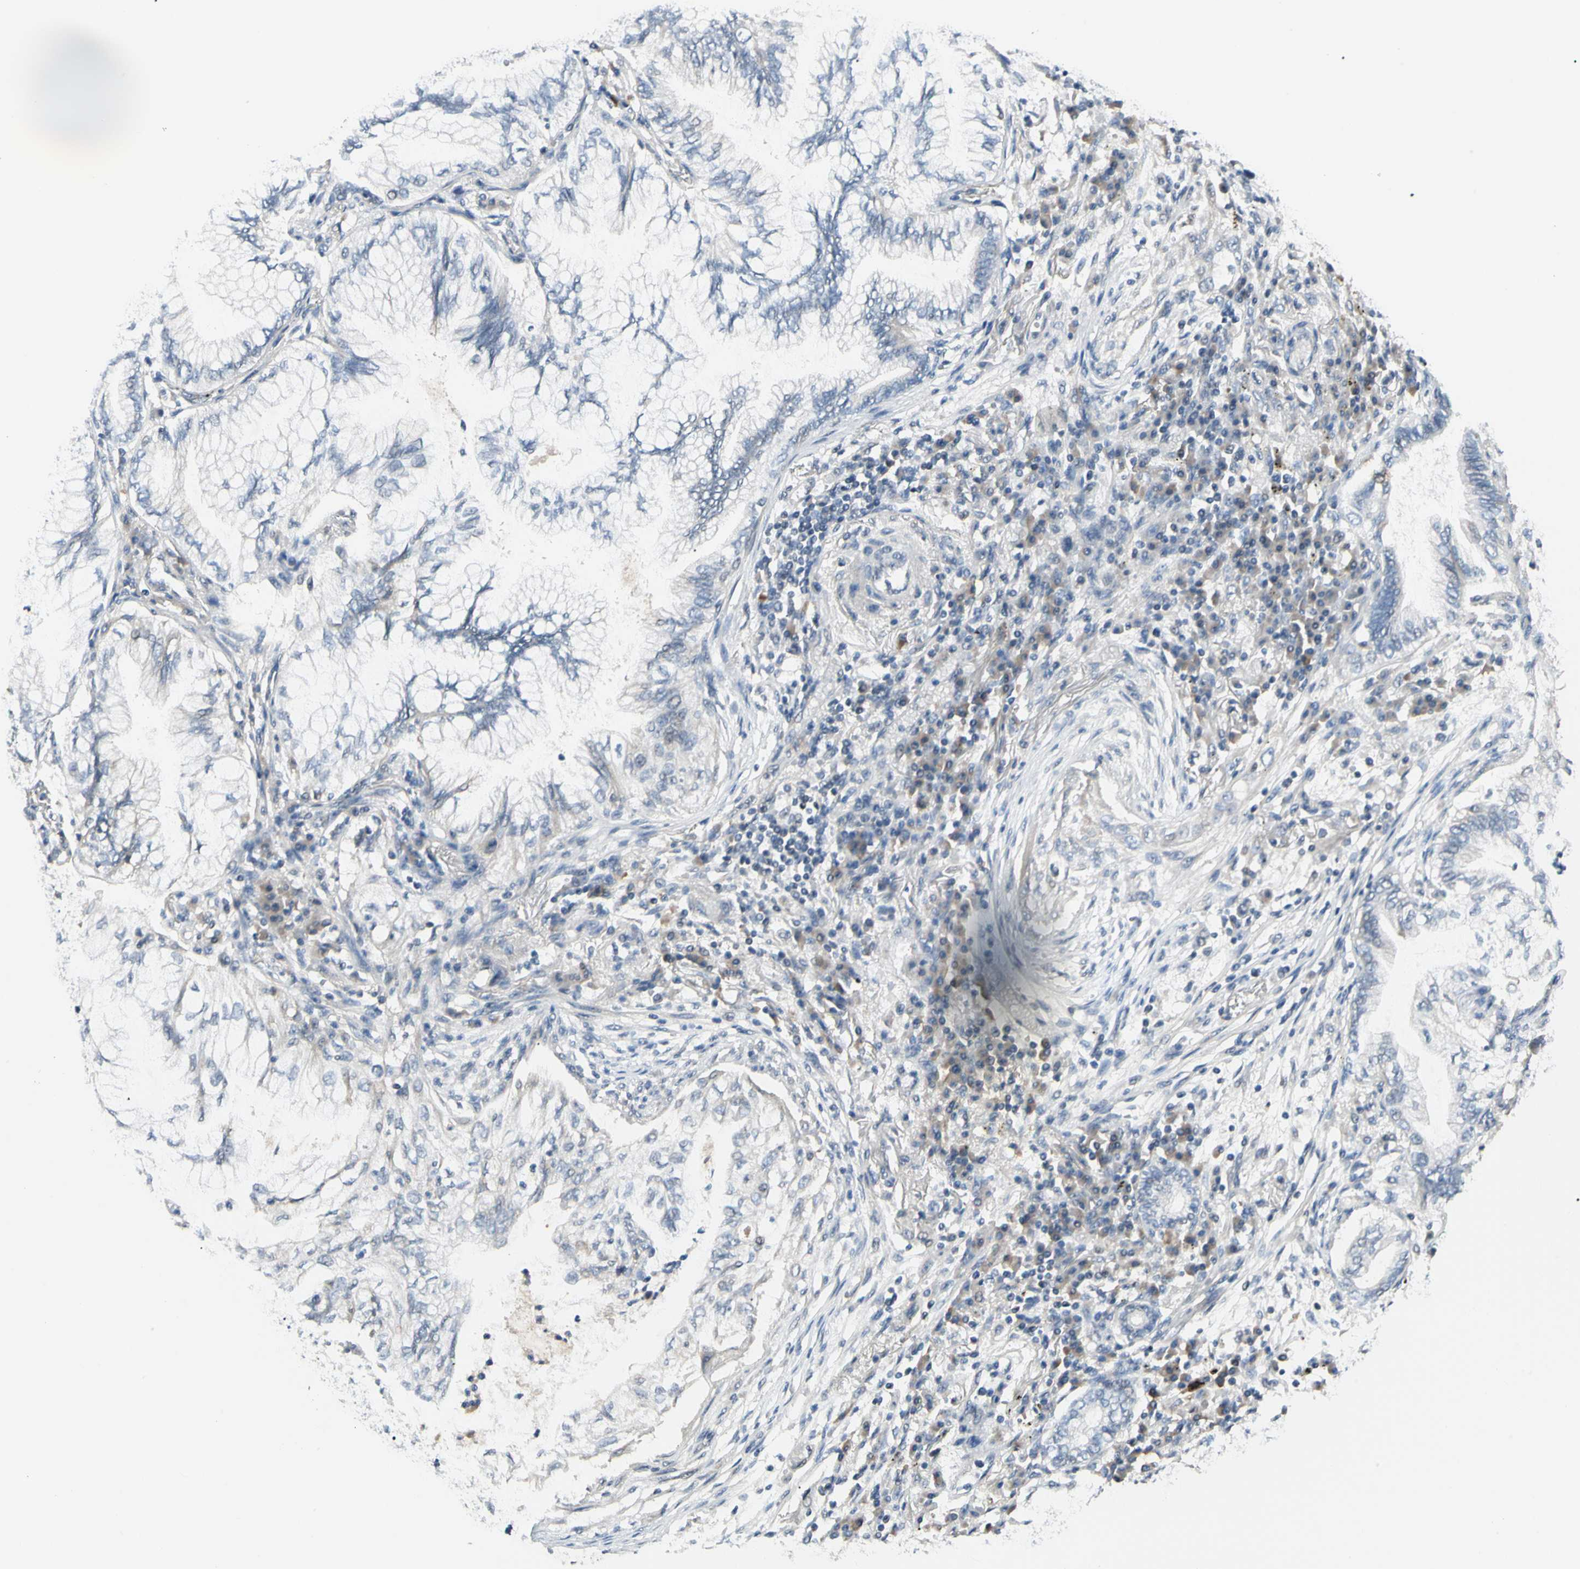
{"staining": {"intensity": "negative", "quantity": "none", "location": "none"}, "tissue": "lung cancer", "cell_type": "Tumor cells", "image_type": "cancer", "snomed": [{"axis": "morphology", "description": "Normal tissue, NOS"}, {"axis": "morphology", "description": "Adenocarcinoma, NOS"}, {"axis": "topography", "description": "Bronchus"}, {"axis": "topography", "description": "Lung"}], "caption": "Immunohistochemistry photomicrograph of neoplastic tissue: adenocarcinoma (lung) stained with DAB (3,3'-diaminobenzidine) exhibits no significant protein positivity in tumor cells.", "gene": "GREM1", "patient": {"sex": "female", "age": 70}}